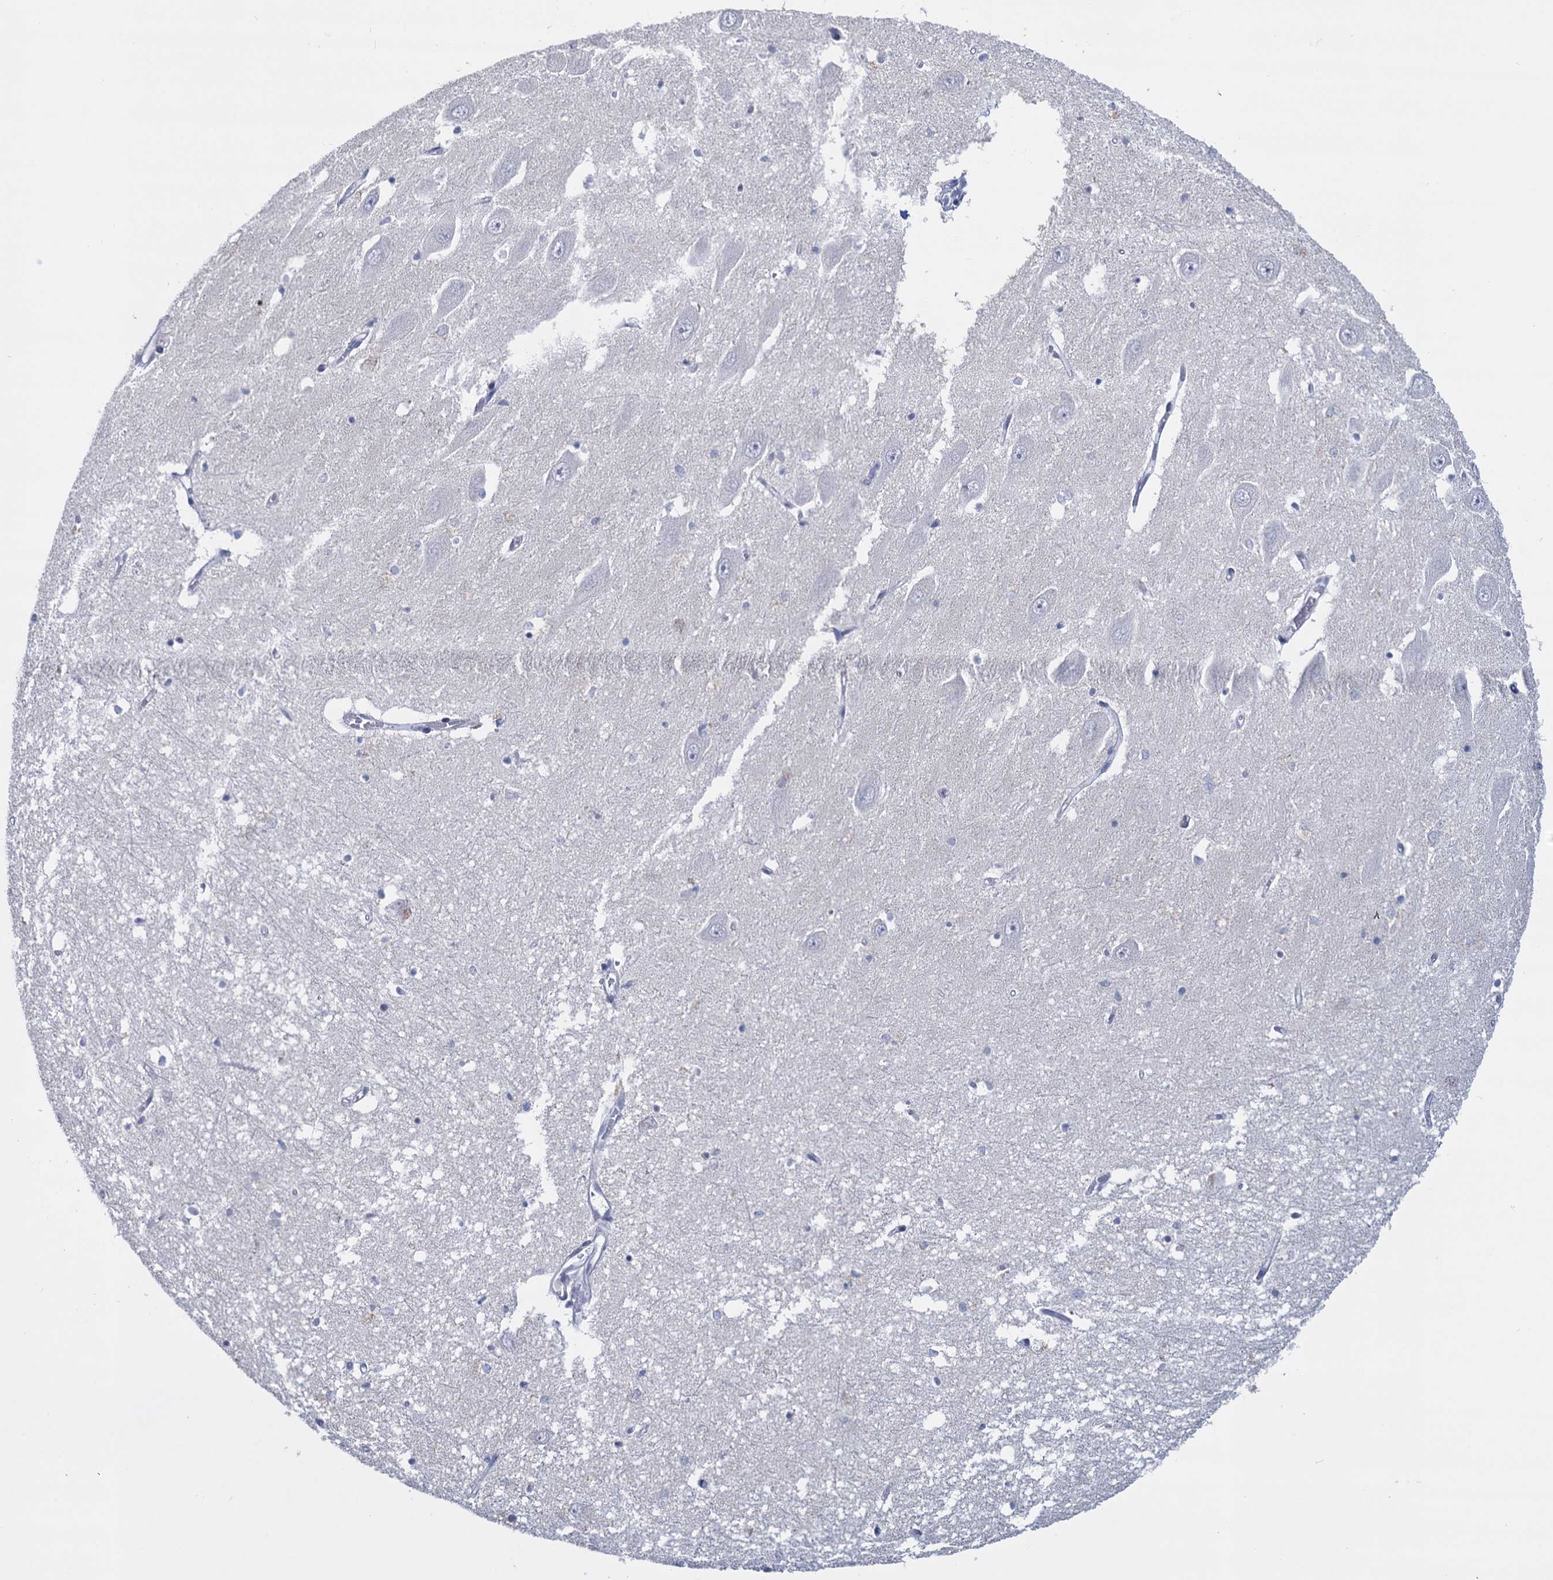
{"staining": {"intensity": "negative", "quantity": "none", "location": "none"}, "tissue": "hippocampus", "cell_type": "Glial cells", "image_type": "normal", "snomed": [{"axis": "morphology", "description": "Normal tissue, NOS"}, {"axis": "topography", "description": "Hippocampus"}], "caption": "Protein analysis of benign hippocampus shows no significant positivity in glial cells.", "gene": "SFN", "patient": {"sex": "male", "age": 70}}